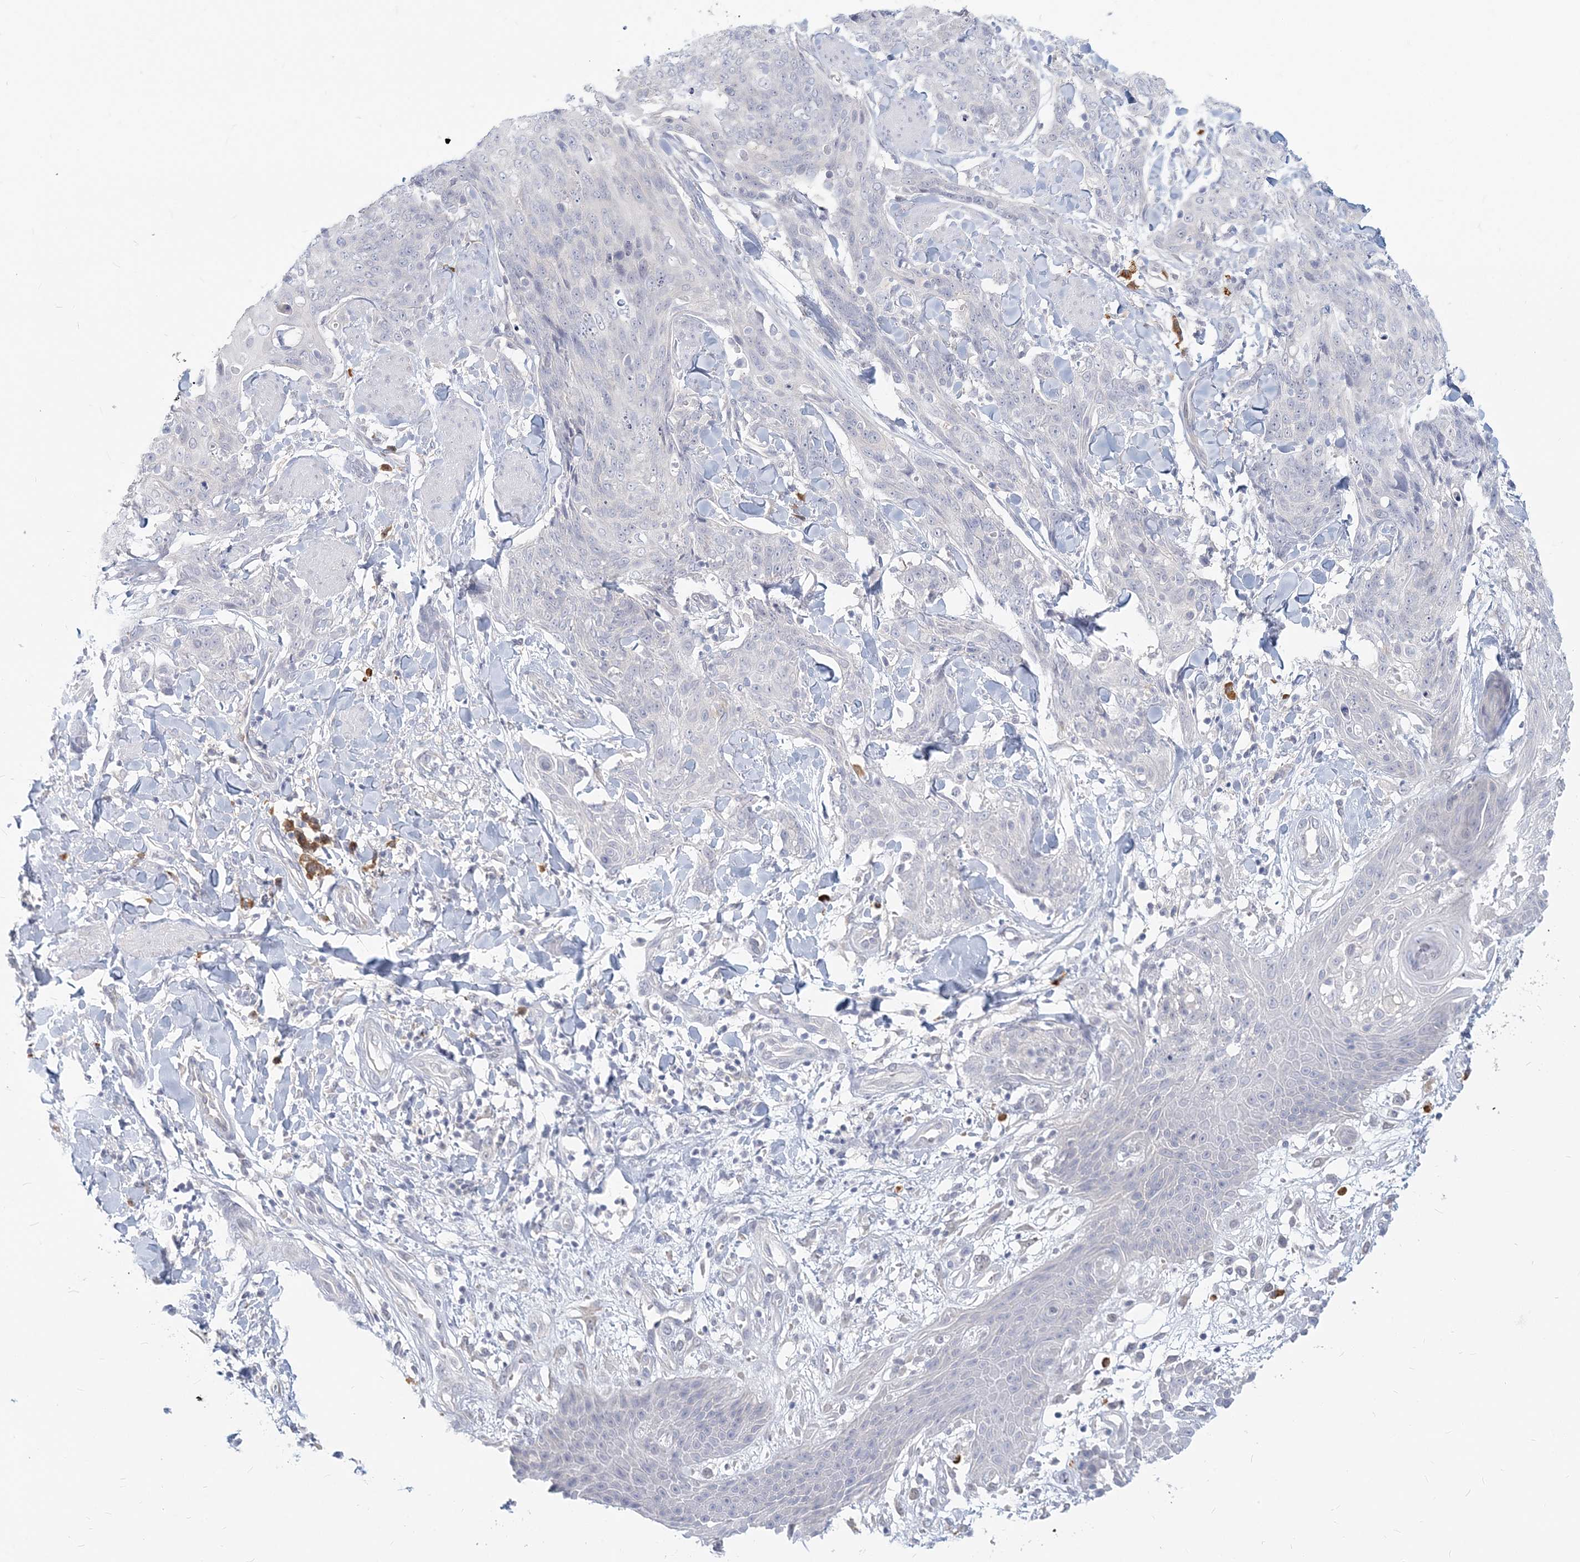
{"staining": {"intensity": "negative", "quantity": "none", "location": "none"}, "tissue": "skin cancer", "cell_type": "Tumor cells", "image_type": "cancer", "snomed": [{"axis": "morphology", "description": "Squamous cell carcinoma, NOS"}, {"axis": "topography", "description": "Skin"}, {"axis": "topography", "description": "Vulva"}], "caption": "The micrograph reveals no significant positivity in tumor cells of skin cancer.", "gene": "GMPPA", "patient": {"sex": "female", "age": 85}}